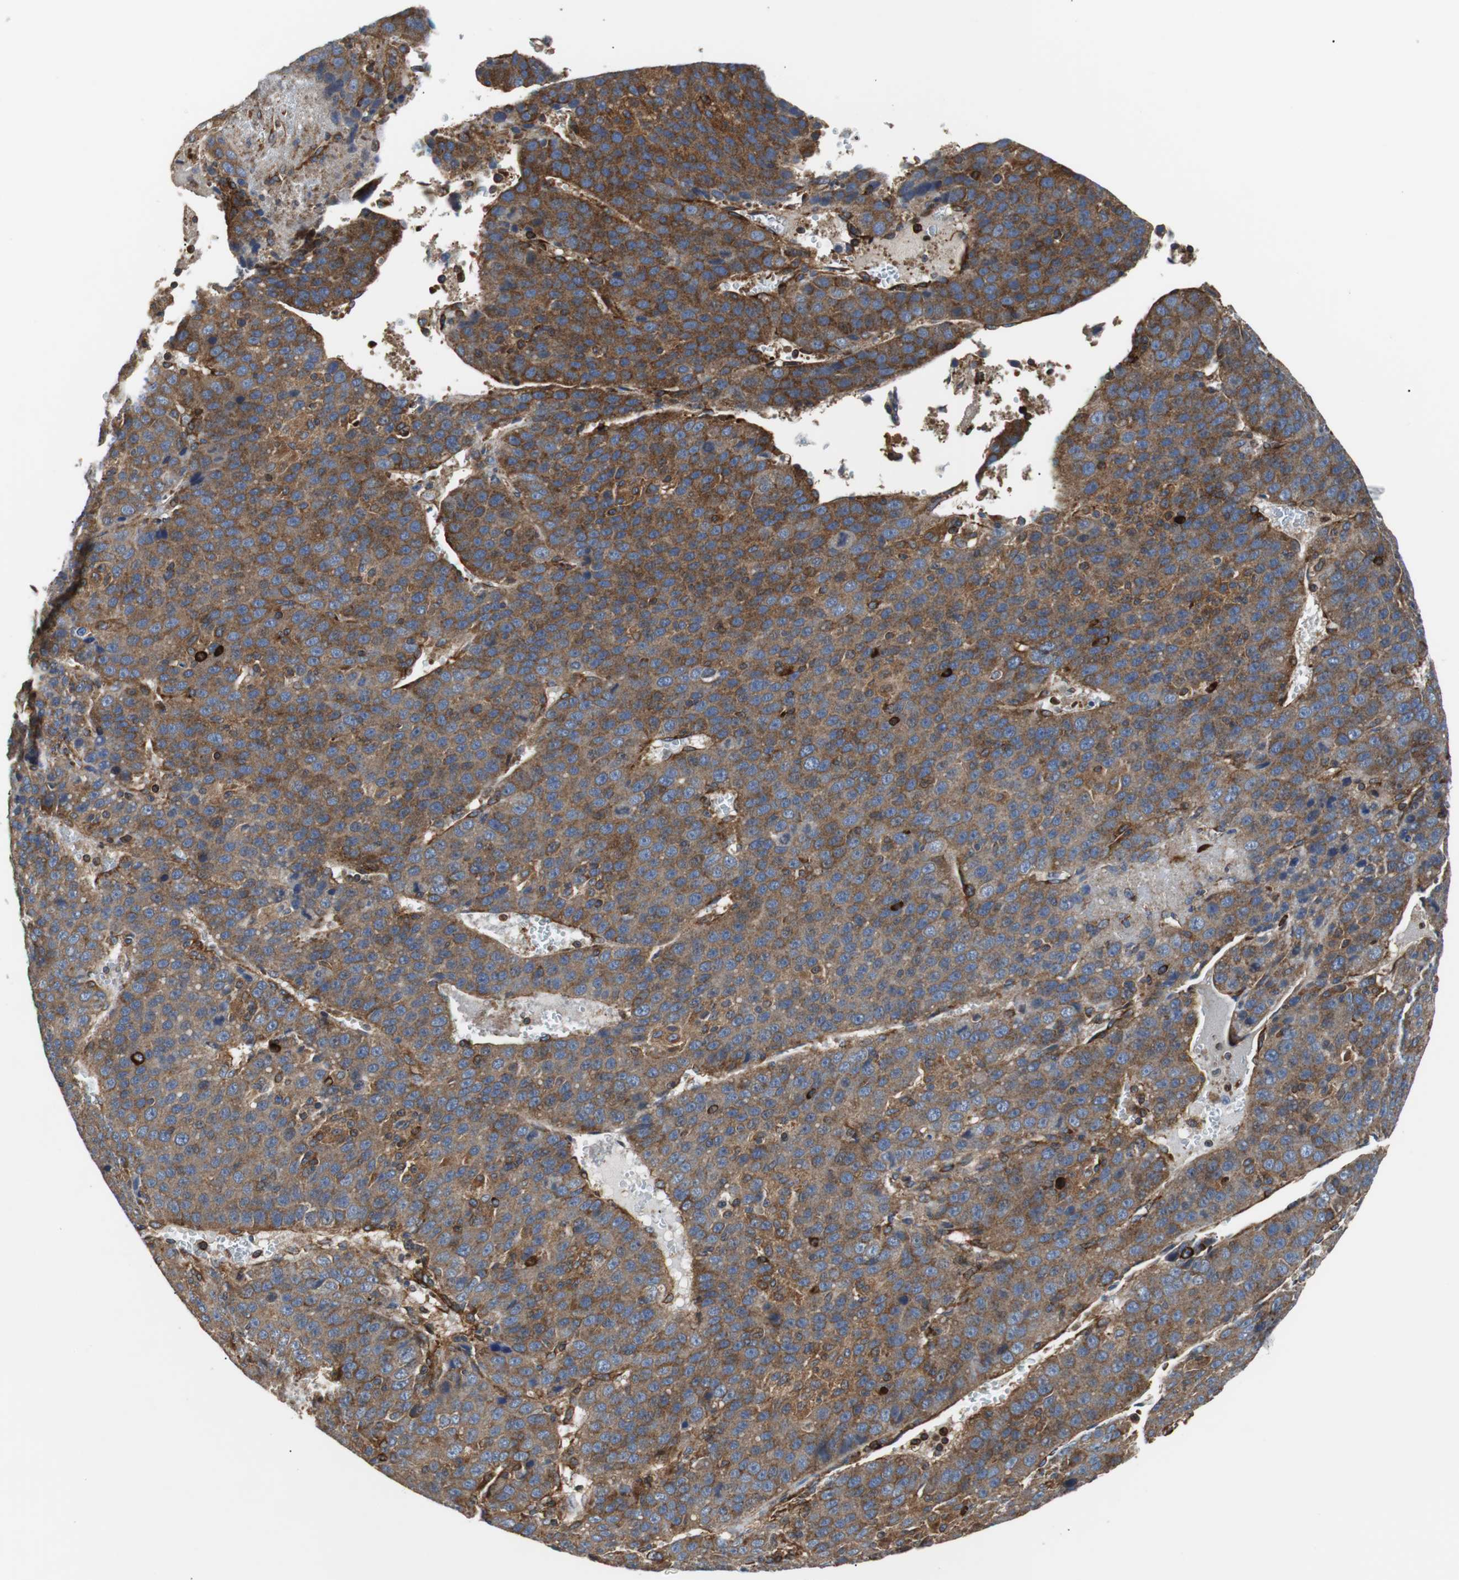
{"staining": {"intensity": "moderate", "quantity": ">75%", "location": "cytoplasmic/membranous"}, "tissue": "liver cancer", "cell_type": "Tumor cells", "image_type": "cancer", "snomed": [{"axis": "morphology", "description": "Carcinoma, Hepatocellular, NOS"}, {"axis": "topography", "description": "Liver"}], "caption": "A medium amount of moderate cytoplasmic/membranous positivity is present in approximately >75% of tumor cells in hepatocellular carcinoma (liver) tissue.", "gene": "PLCG2", "patient": {"sex": "female", "age": 53}}